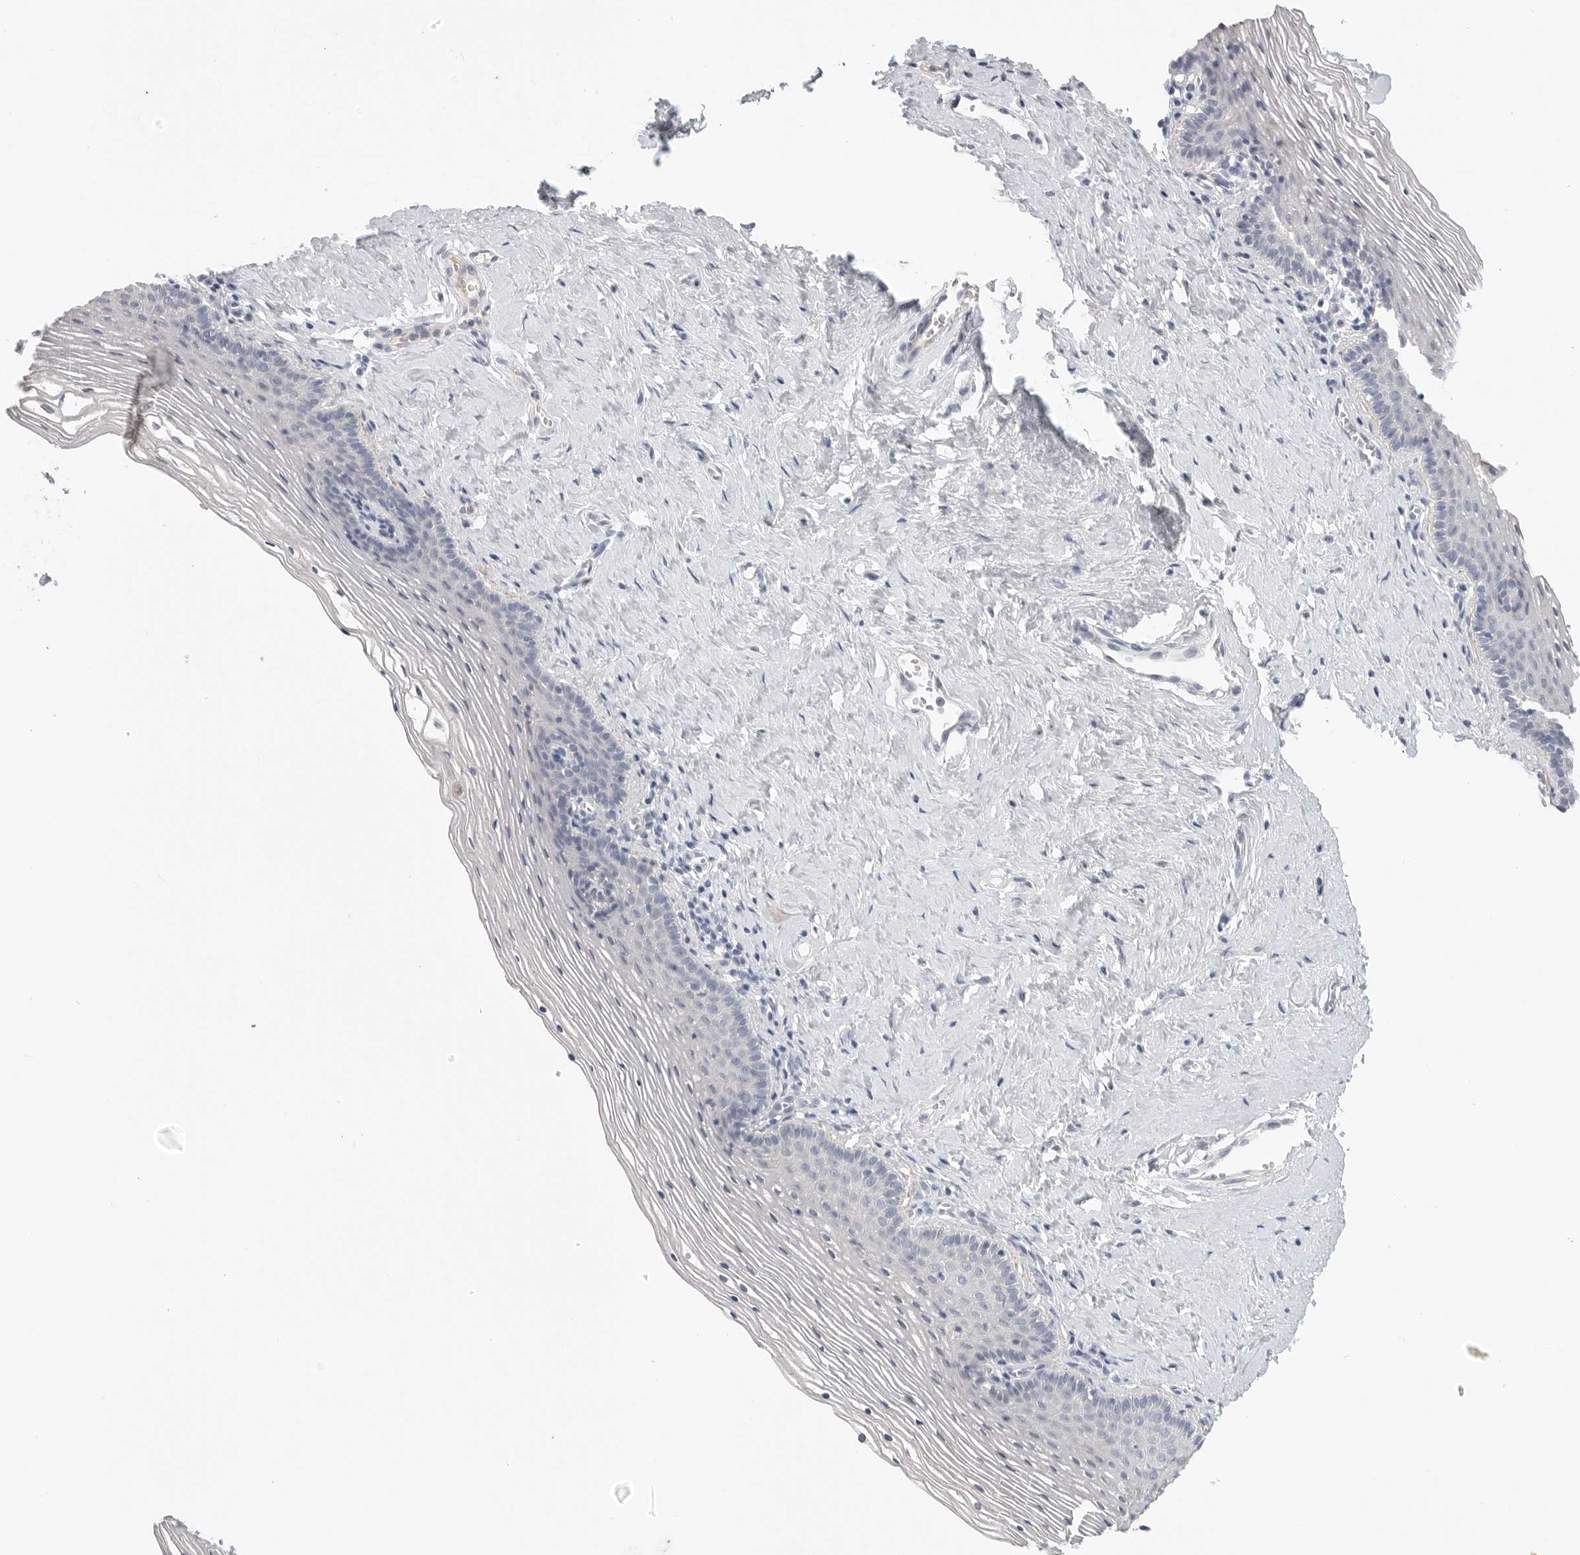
{"staining": {"intensity": "negative", "quantity": "none", "location": "none"}, "tissue": "vagina", "cell_type": "Squamous epithelial cells", "image_type": "normal", "snomed": [{"axis": "morphology", "description": "Normal tissue, NOS"}, {"axis": "topography", "description": "Vagina"}], "caption": "Immunohistochemistry micrograph of benign vagina stained for a protein (brown), which displays no positivity in squamous epithelial cells. (Brightfield microscopy of DAB (3,3'-diaminobenzidine) immunohistochemistry at high magnification).", "gene": "FBN2", "patient": {"sex": "female", "age": 32}}